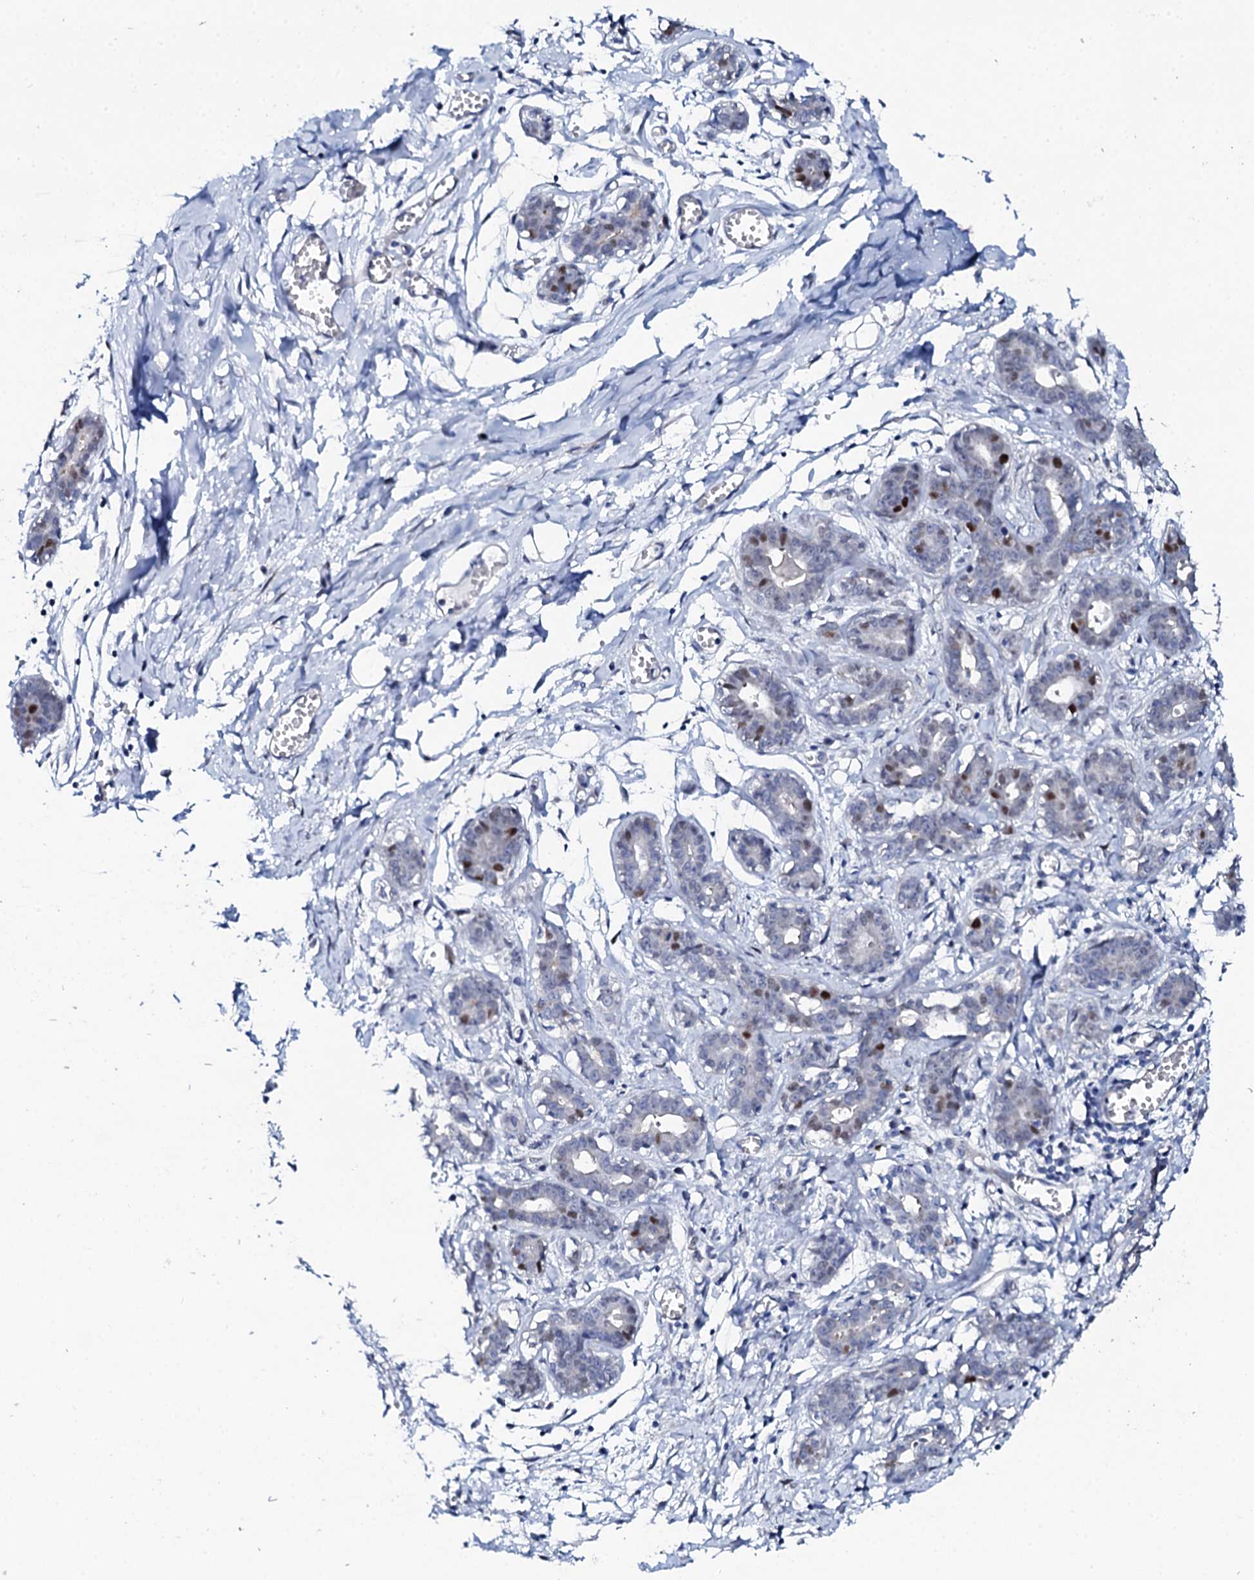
{"staining": {"intensity": "negative", "quantity": "none", "location": "none"}, "tissue": "breast", "cell_type": "Adipocytes", "image_type": "normal", "snomed": [{"axis": "morphology", "description": "Normal tissue, NOS"}, {"axis": "topography", "description": "Breast"}], "caption": "An immunohistochemistry histopathology image of benign breast is shown. There is no staining in adipocytes of breast.", "gene": "NUDT13", "patient": {"sex": "female", "age": 27}}